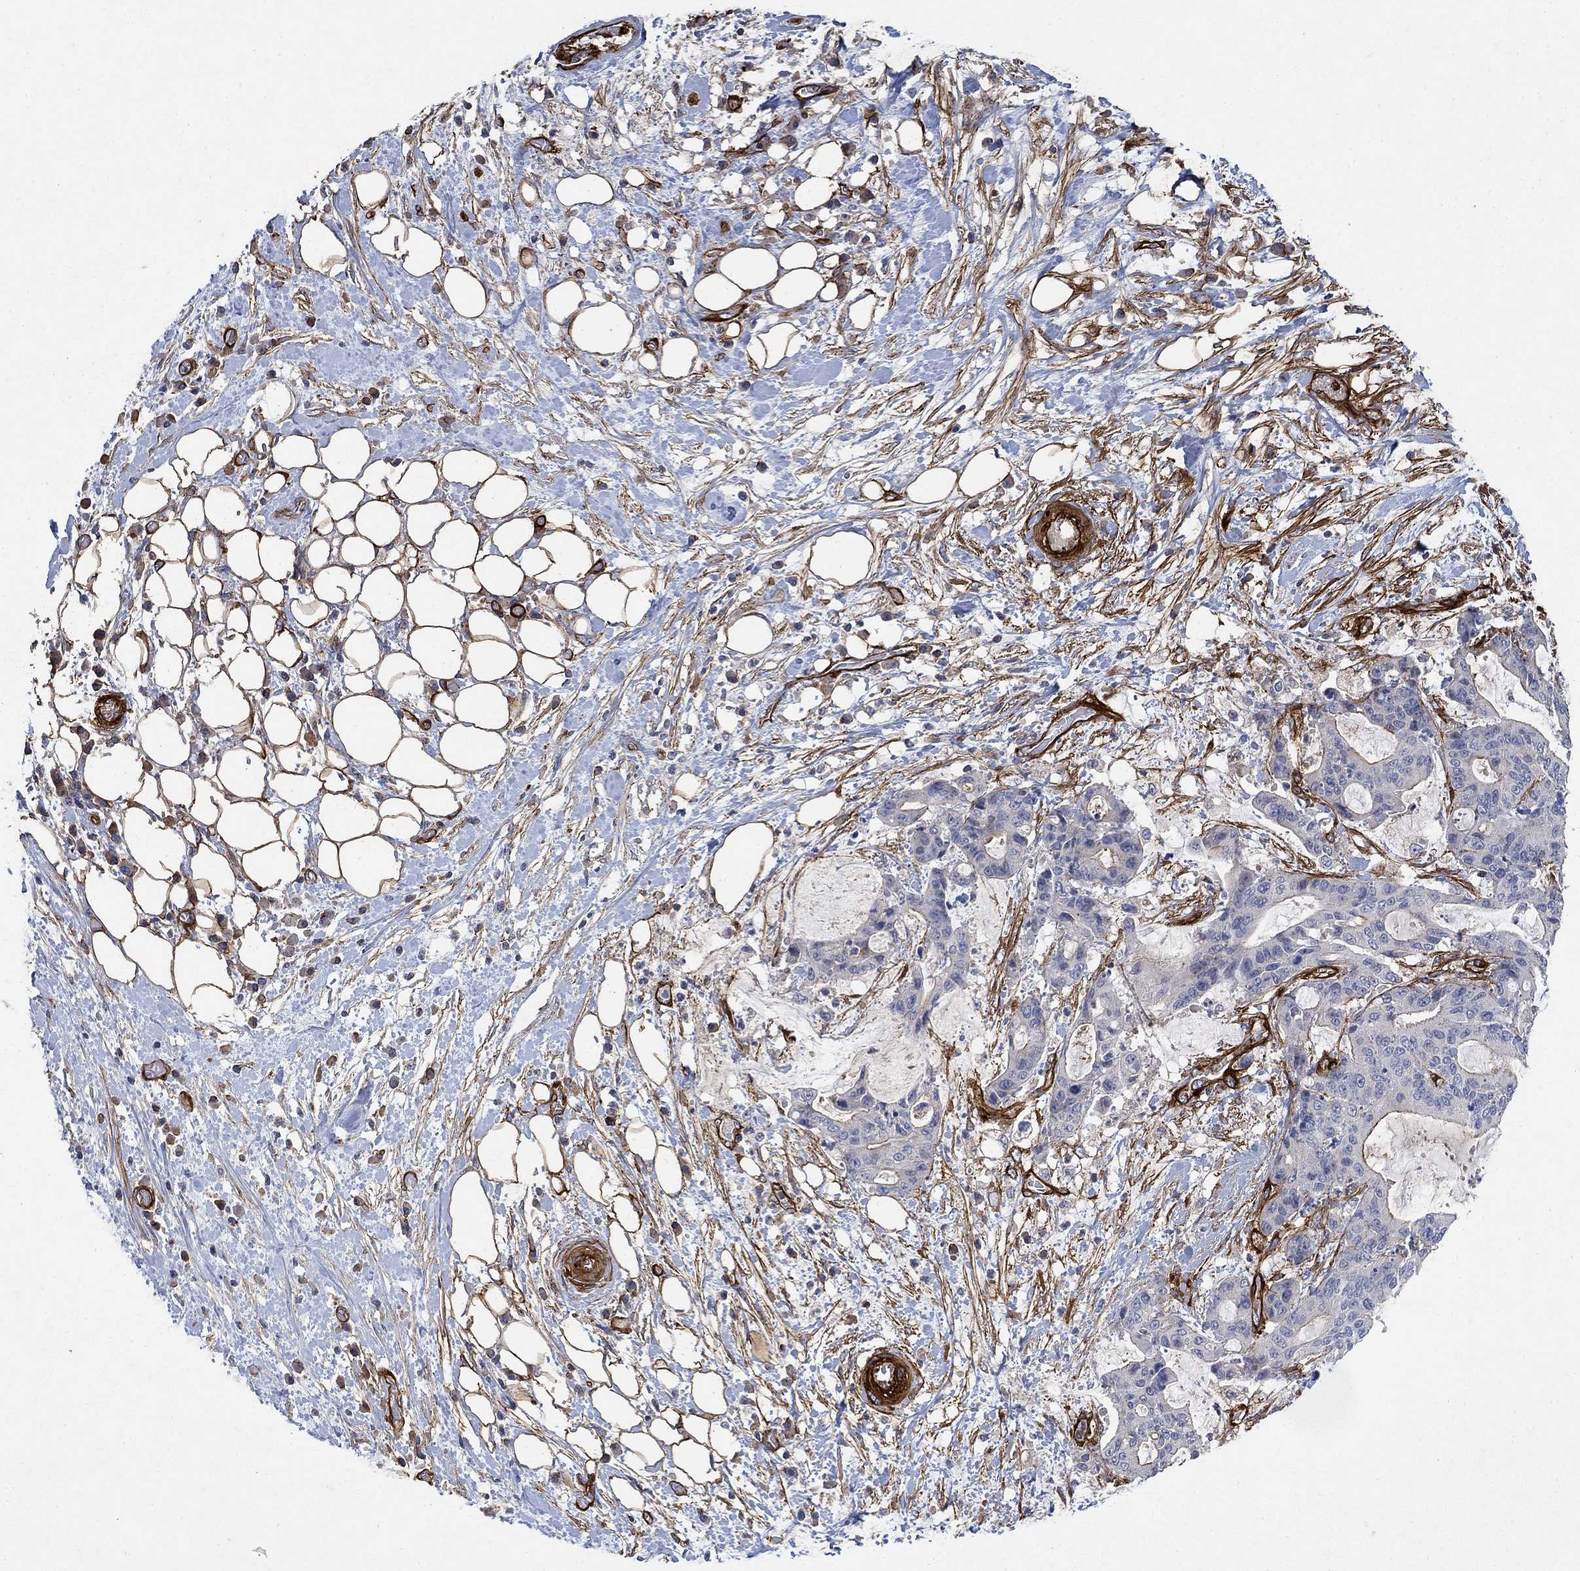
{"staining": {"intensity": "negative", "quantity": "none", "location": "none"}, "tissue": "liver cancer", "cell_type": "Tumor cells", "image_type": "cancer", "snomed": [{"axis": "morphology", "description": "Cholangiocarcinoma"}, {"axis": "topography", "description": "Liver"}], "caption": "Liver cholangiocarcinoma stained for a protein using IHC reveals no expression tumor cells.", "gene": "COL4A2", "patient": {"sex": "female", "age": 73}}